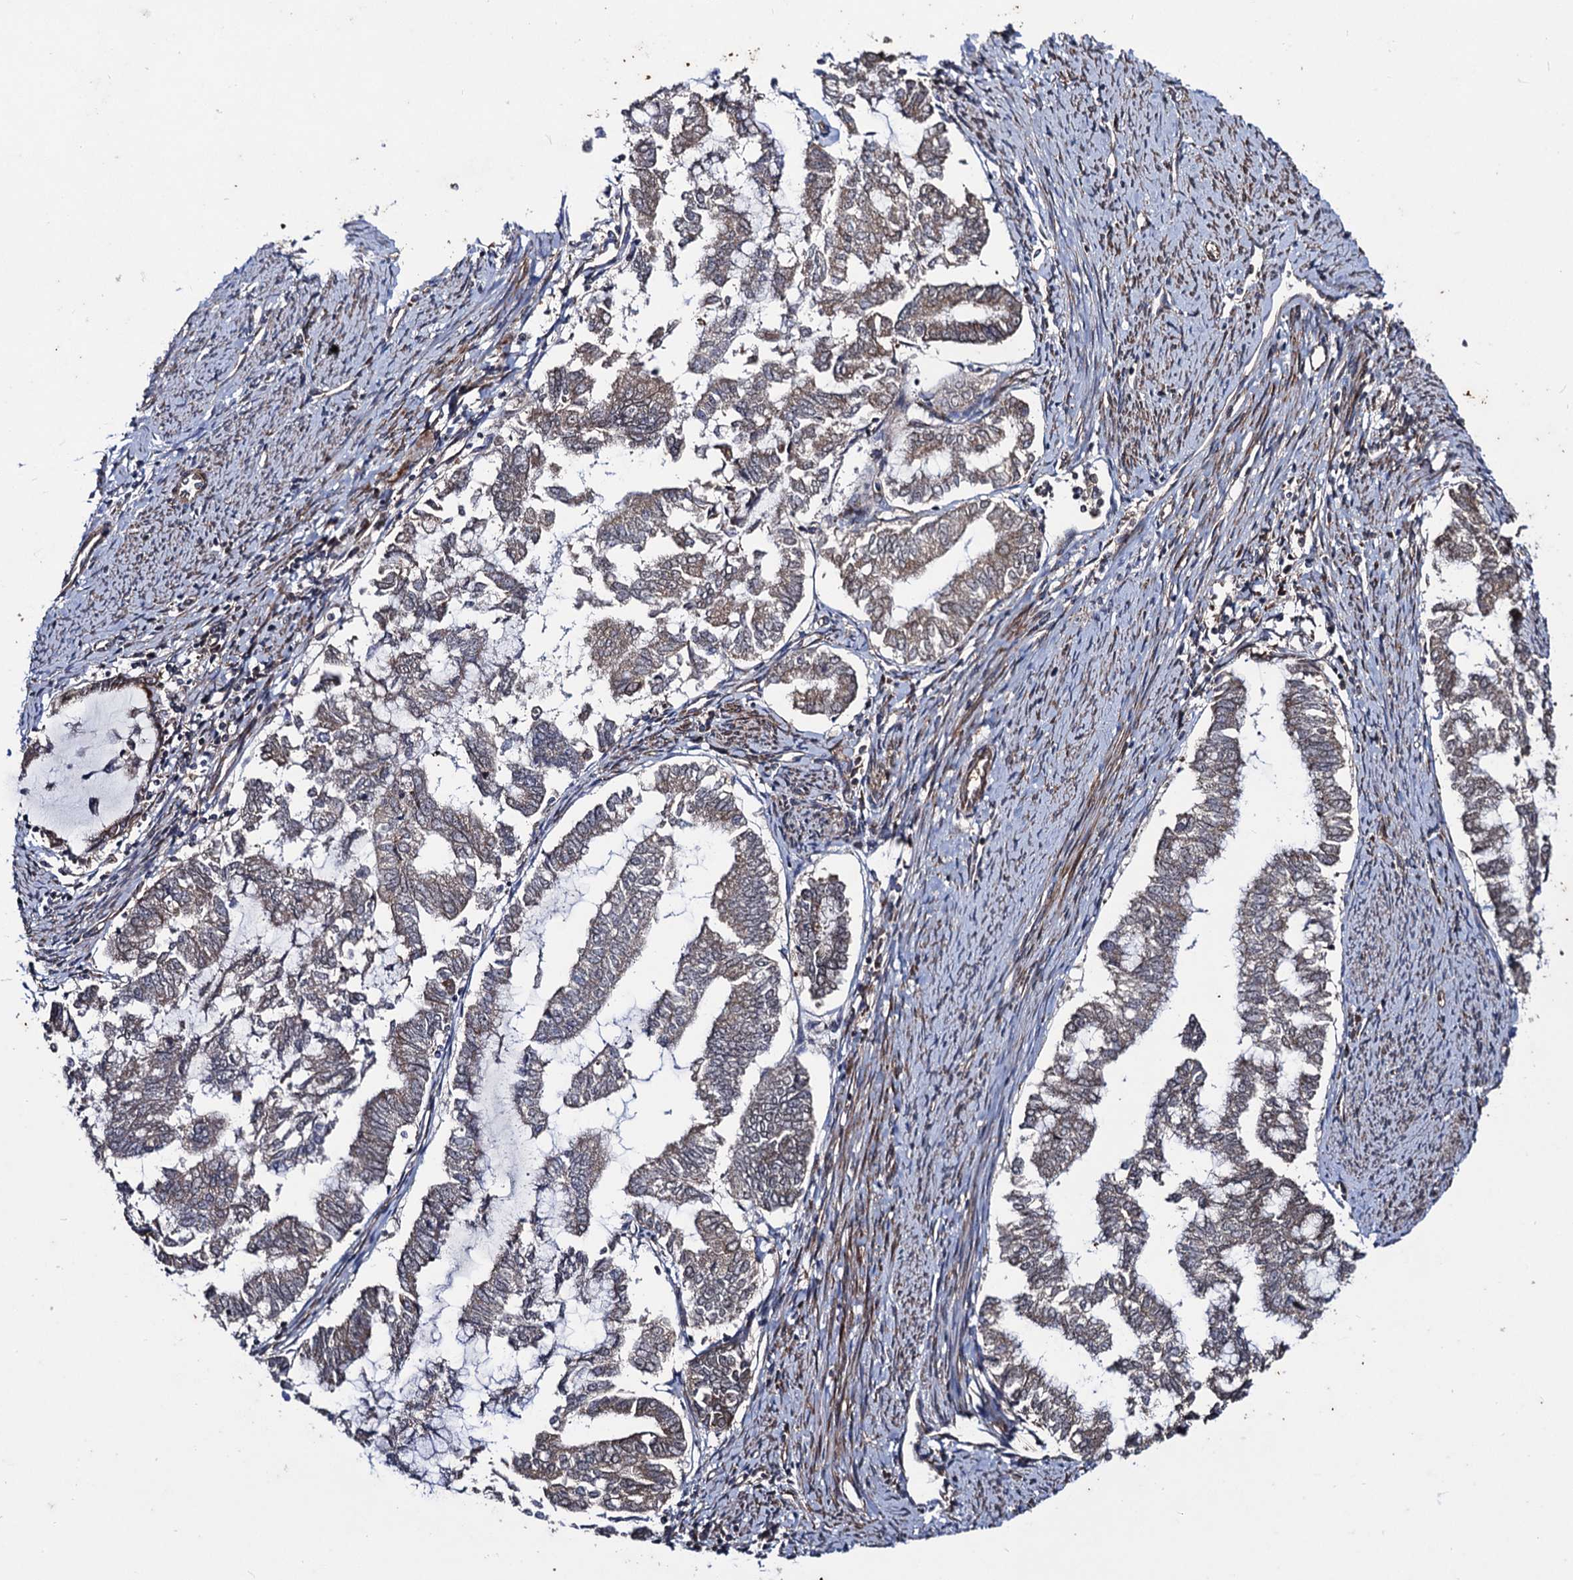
{"staining": {"intensity": "weak", "quantity": "25%-75%", "location": "cytoplasmic/membranous"}, "tissue": "endometrial cancer", "cell_type": "Tumor cells", "image_type": "cancer", "snomed": [{"axis": "morphology", "description": "Adenocarcinoma, NOS"}, {"axis": "topography", "description": "Endometrium"}], "caption": "Weak cytoplasmic/membranous positivity for a protein is present in about 25%-75% of tumor cells of endometrial cancer using immunohistochemistry.", "gene": "DYDC1", "patient": {"sex": "female", "age": 79}}